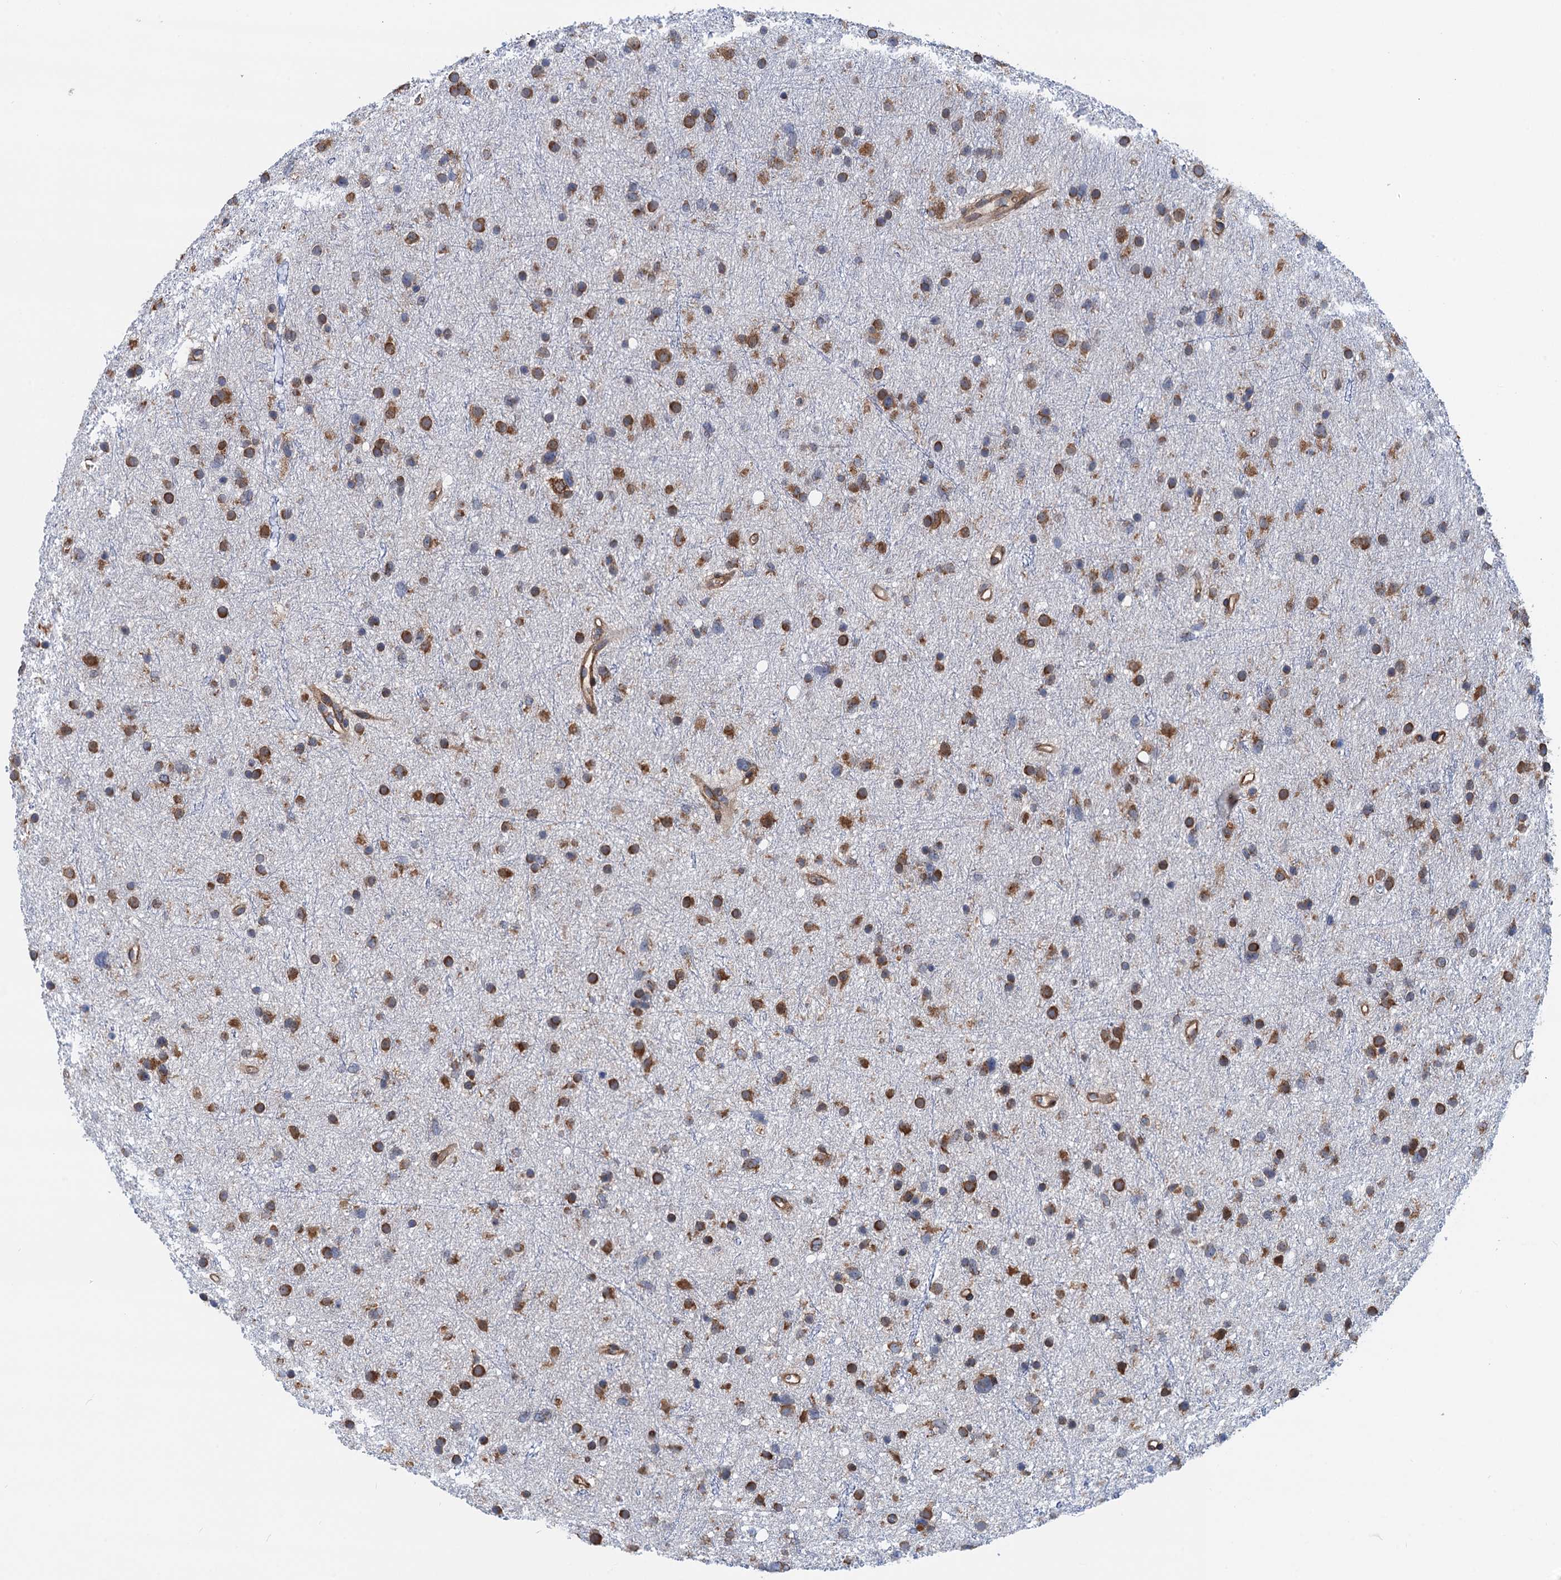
{"staining": {"intensity": "moderate", "quantity": ">75%", "location": "cytoplasmic/membranous"}, "tissue": "glioma", "cell_type": "Tumor cells", "image_type": "cancer", "snomed": [{"axis": "morphology", "description": "Glioma, malignant, Low grade"}, {"axis": "topography", "description": "Cerebral cortex"}], "caption": "Immunohistochemistry (IHC) micrograph of human malignant glioma (low-grade) stained for a protein (brown), which reveals medium levels of moderate cytoplasmic/membranous staining in about >75% of tumor cells.", "gene": "SLC12A7", "patient": {"sex": "female", "age": 39}}